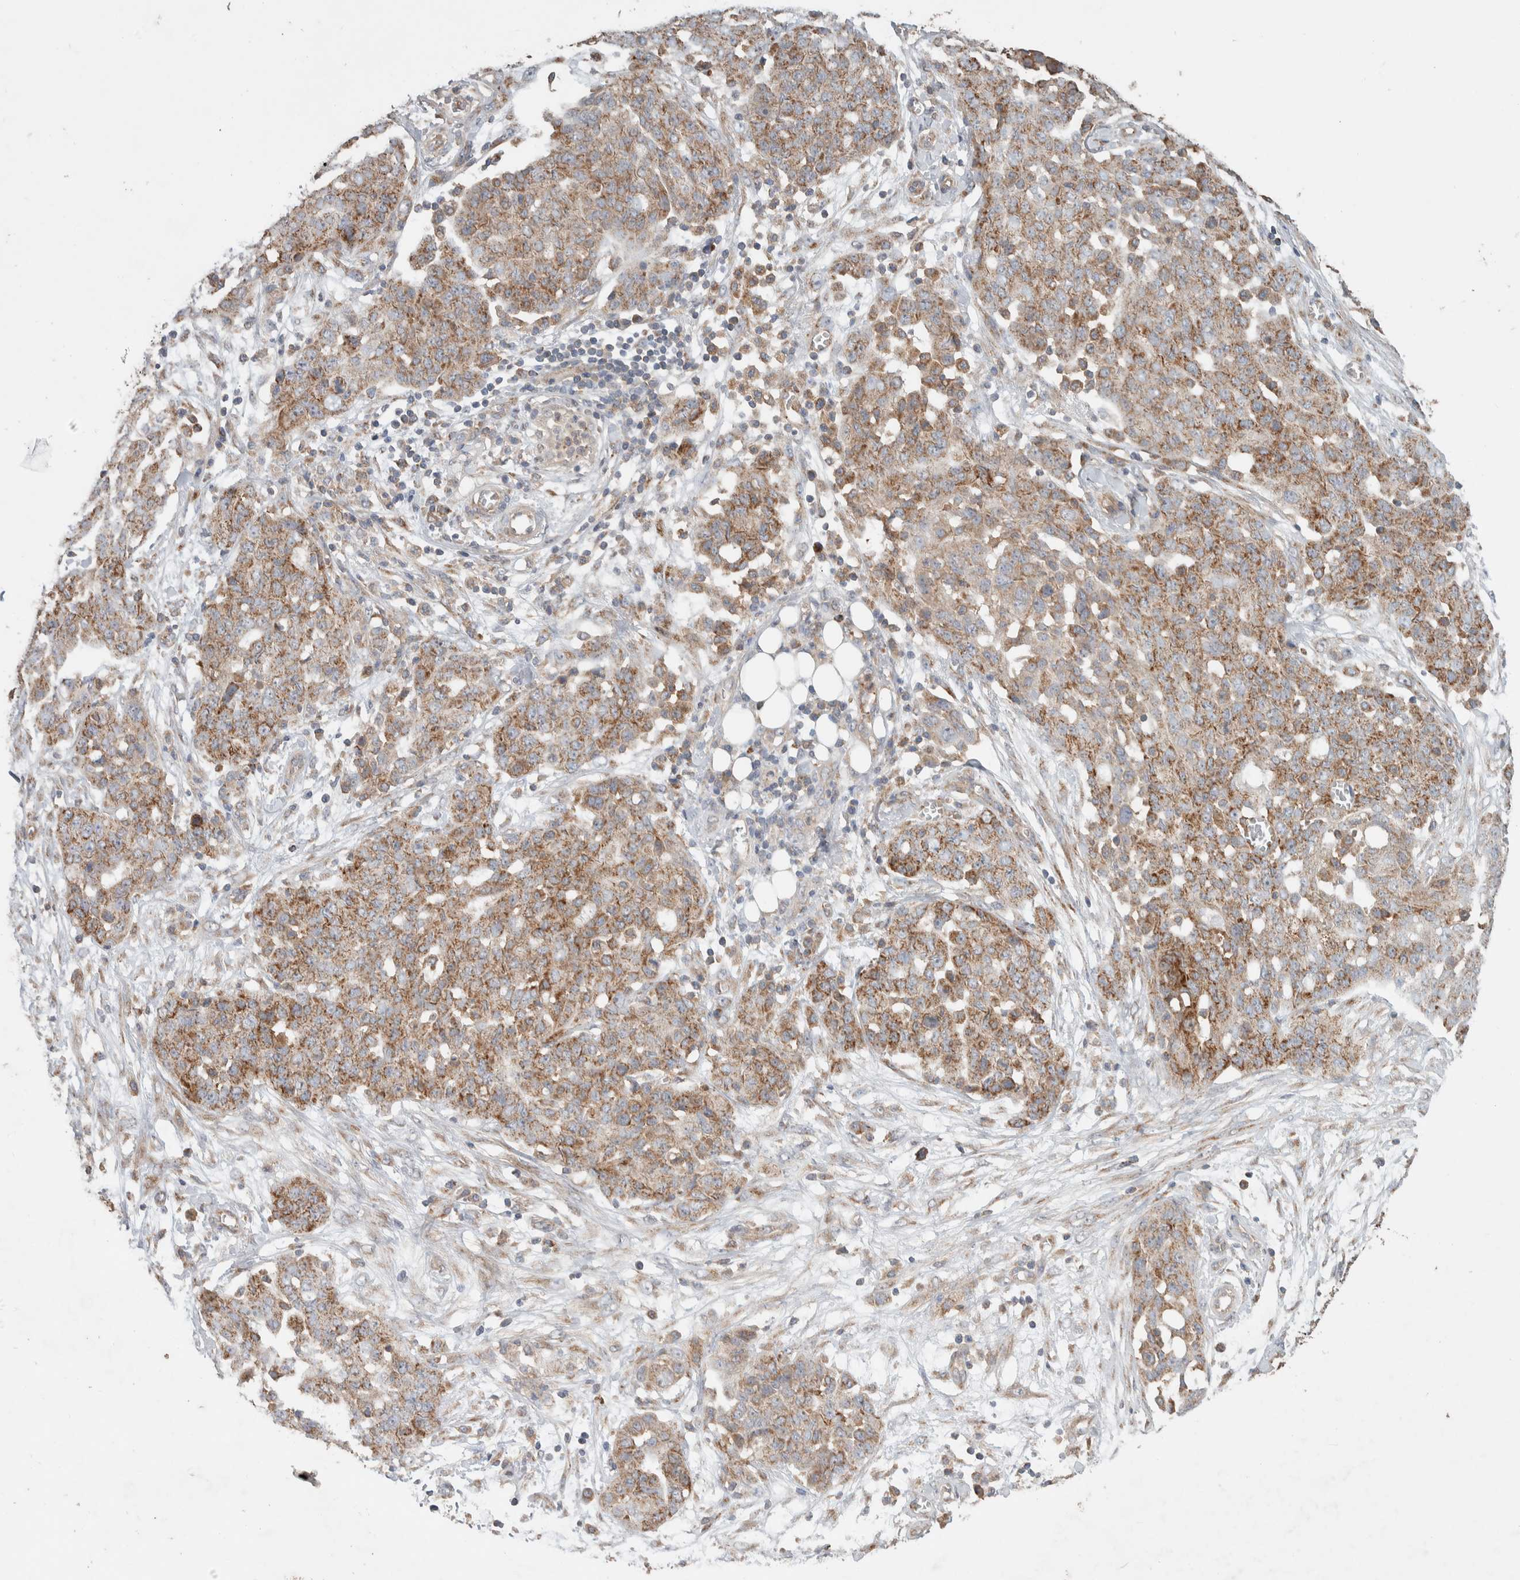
{"staining": {"intensity": "moderate", "quantity": ">75%", "location": "cytoplasmic/membranous"}, "tissue": "ovarian cancer", "cell_type": "Tumor cells", "image_type": "cancer", "snomed": [{"axis": "morphology", "description": "Cystadenocarcinoma, serous, NOS"}, {"axis": "topography", "description": "Soft tissue"}, {"axis": "topography", "description": "Ovary"}], "caption": "This is an image of immunohistochemistry staining of ovarian cancer (serous cystadenocarcinoma), which shows moderate staining in the cytoplasmic/membranous of tumor cells.", "gene": "DEPTOR", "patient": {"sex": "female", "age": 57}}